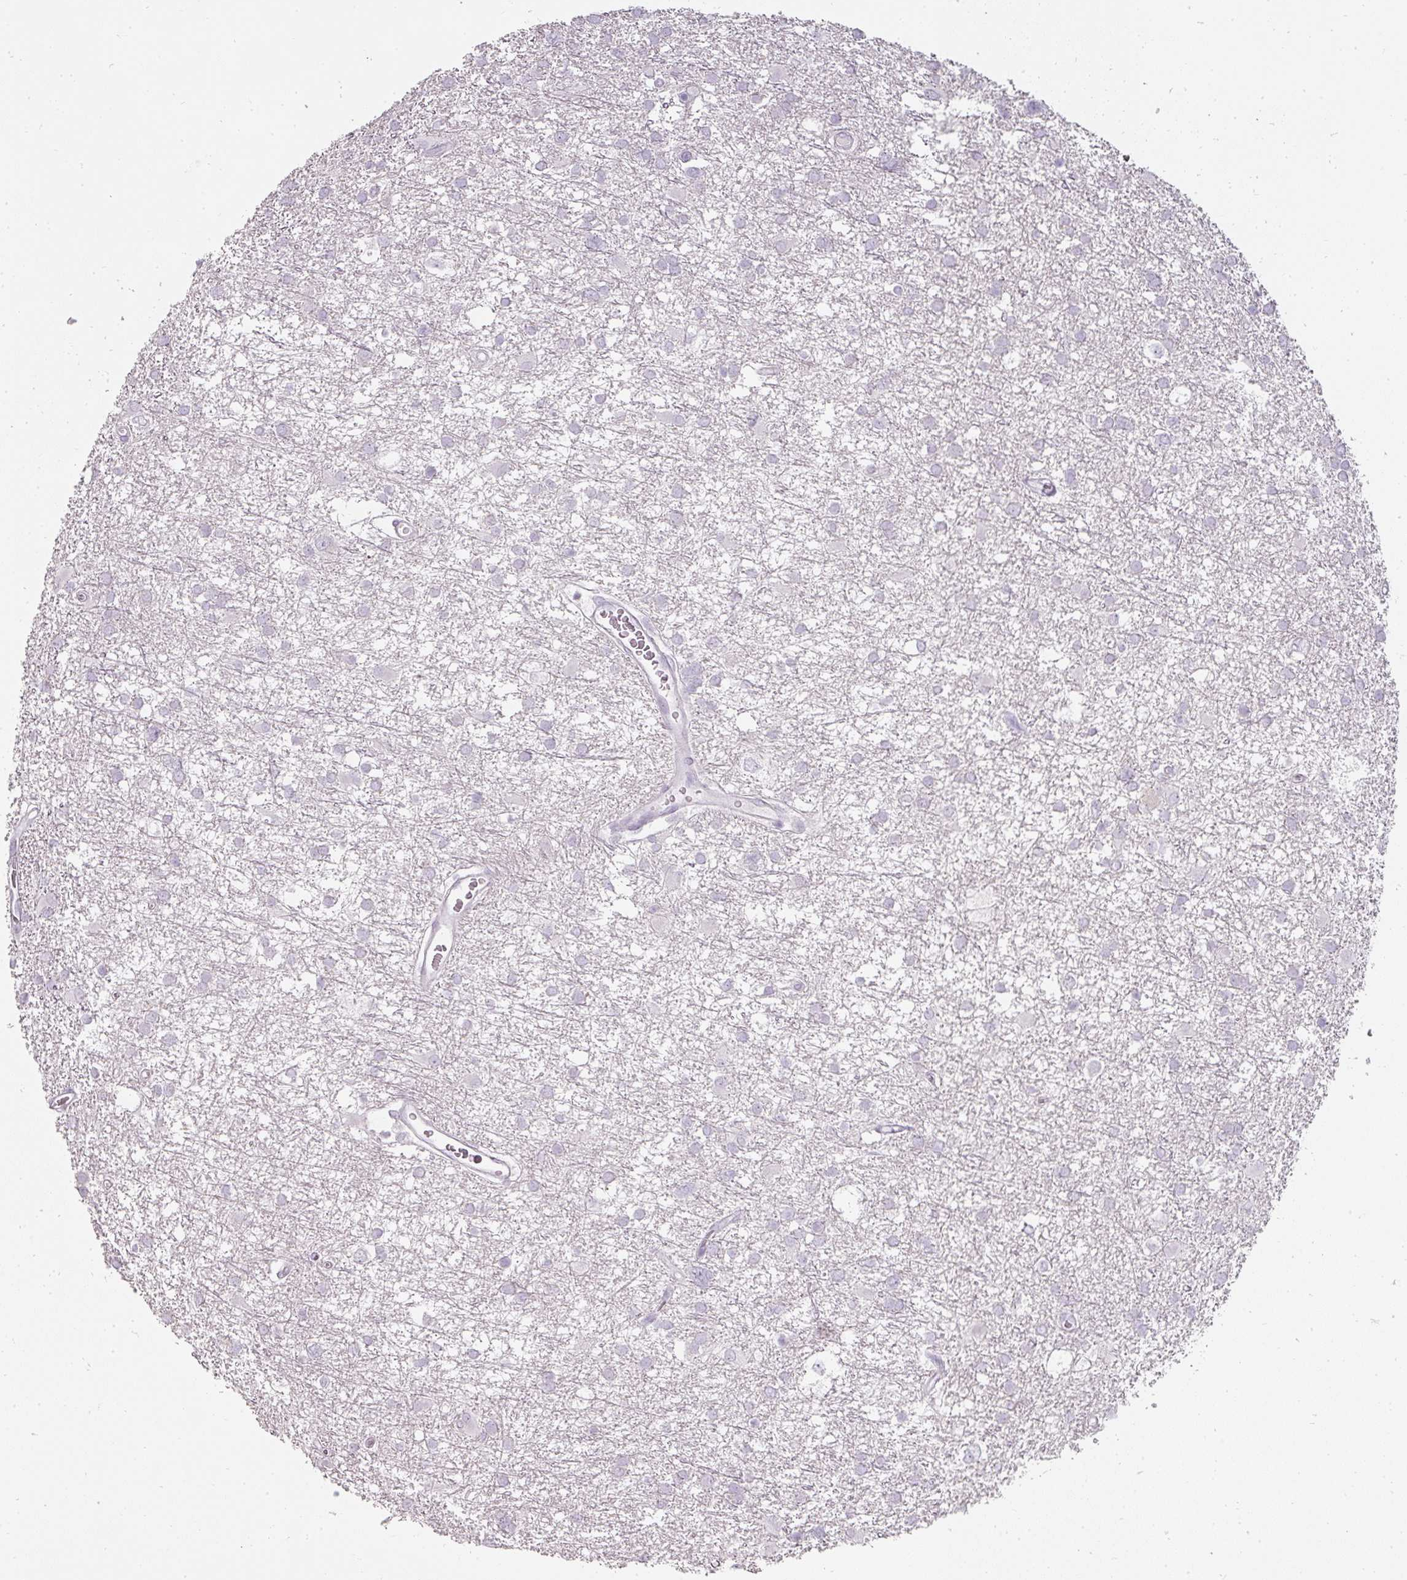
{"staining": {"intensity": "negative", "quantity": "none", "location": "none"}, "tissue": "glioma", "cell_type": "Tumor cells", "image_type": "cancer", "snomed": [{"axis": "morphology", "description": "Glioma, malignant, High grade"}, {"axis": "topography", "description": "Brain"}], "caption": "A photomicrograph of human malignant glioma (high-grade) is negative for staining in tumor cells. The staining was performed using DAB to visualize the protein expression in brown, while the nuclei were stained in blue with hematoxylin (Magnification: 20x).", "gene": "BIK", "patient": {"sex": "male", "age": 61}}